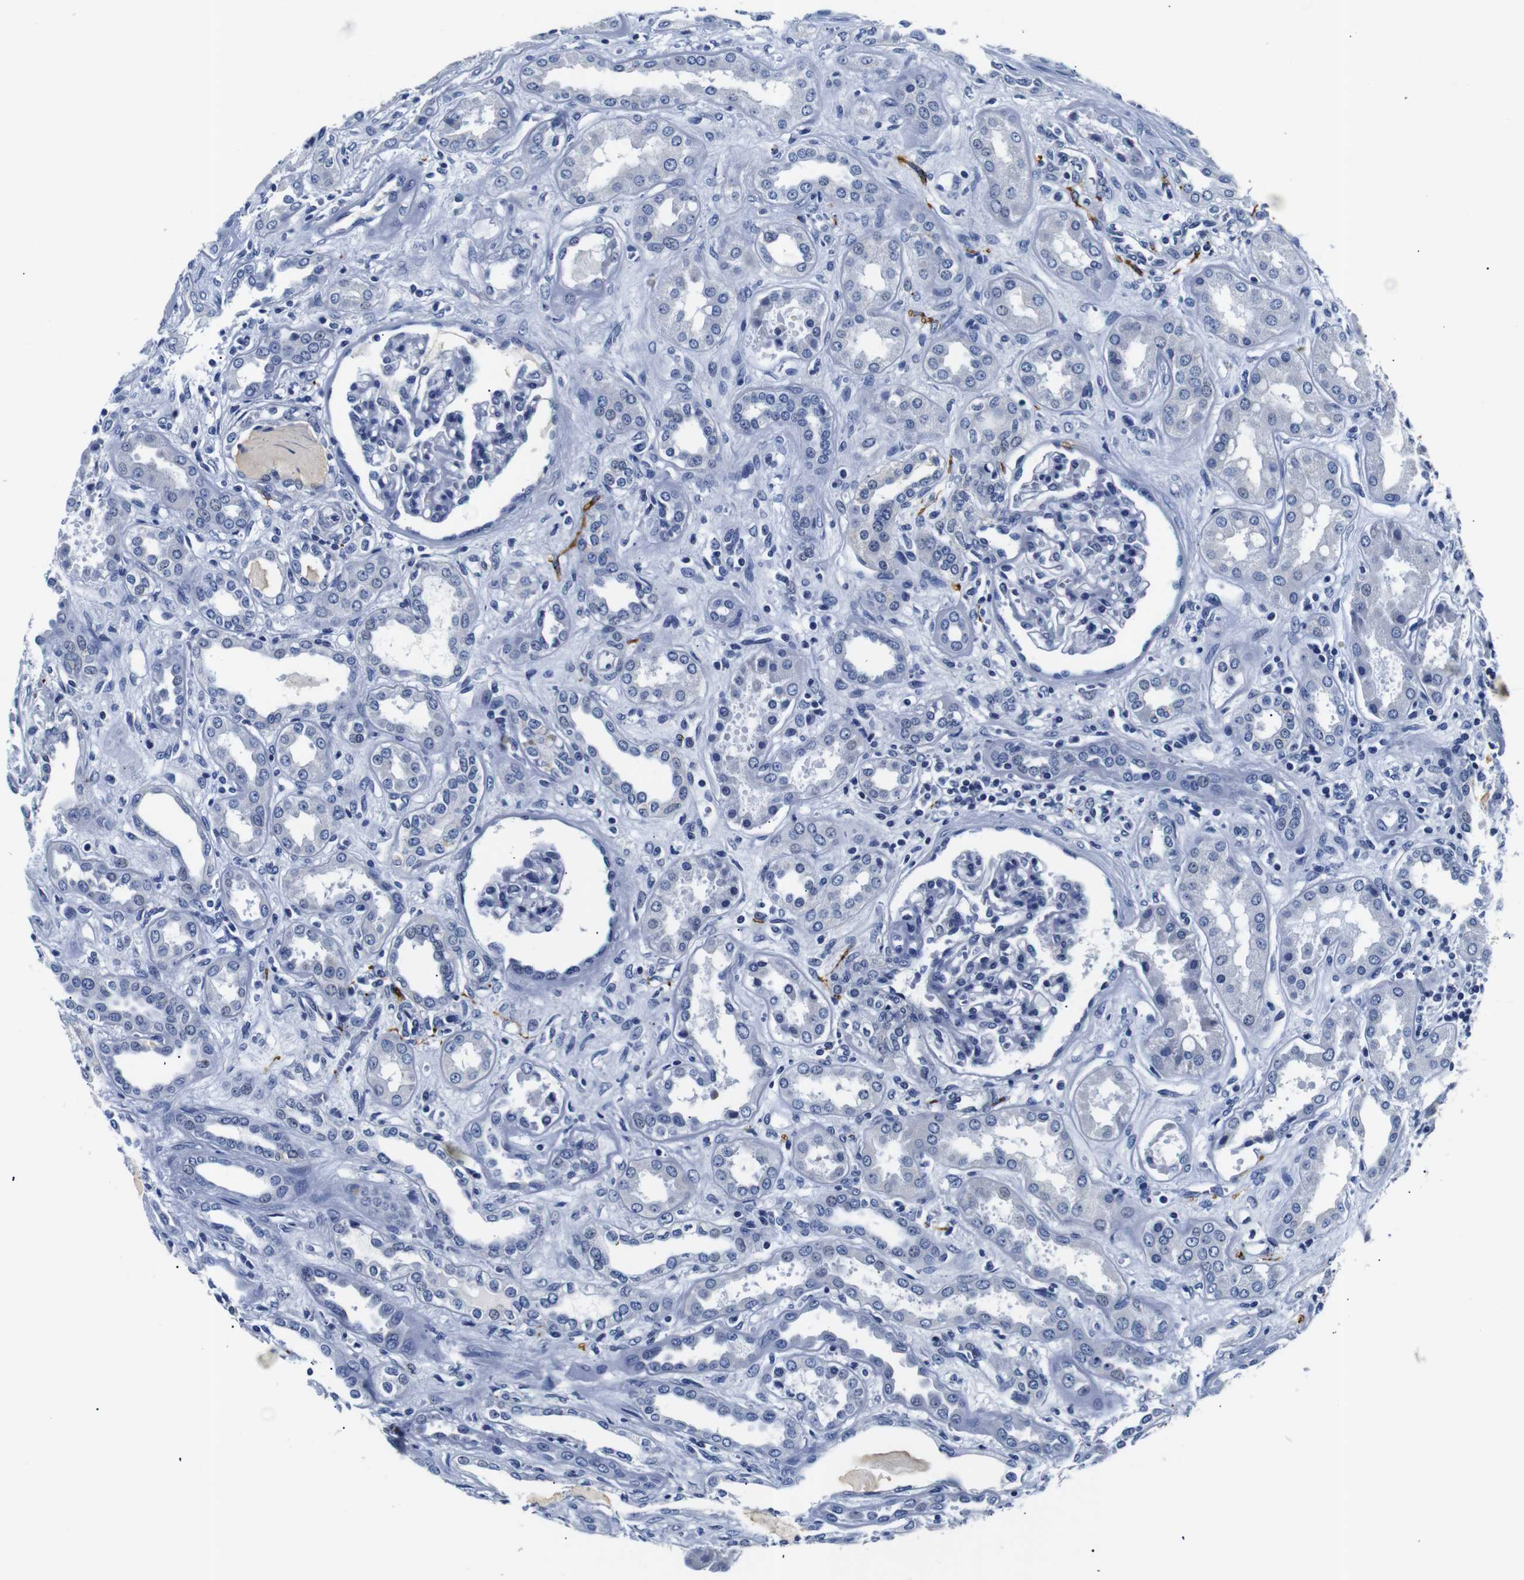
{"staining": {"intensity": "negative", "quantity": "none", "location": "none"}, "tissue": "kidney", "cell_type": "Cells in glomeruli", "image_type": "normal", "snomed": [{"axis": "morphology", "description": "Normal tissue, NOS"}, {"axis": "topography", "description": "Kidney"}], "caption": "High power microscopy image of an immunohistochemistry photomicrograph of unremarkable kidney, revealing no significant positivity in cells in glomeruli. (DAB immunohistochemistry visualized using brightfield microscopy, high magnification).", "gene": "GAP43", "patient": {"sex": "male", "age": 59}}